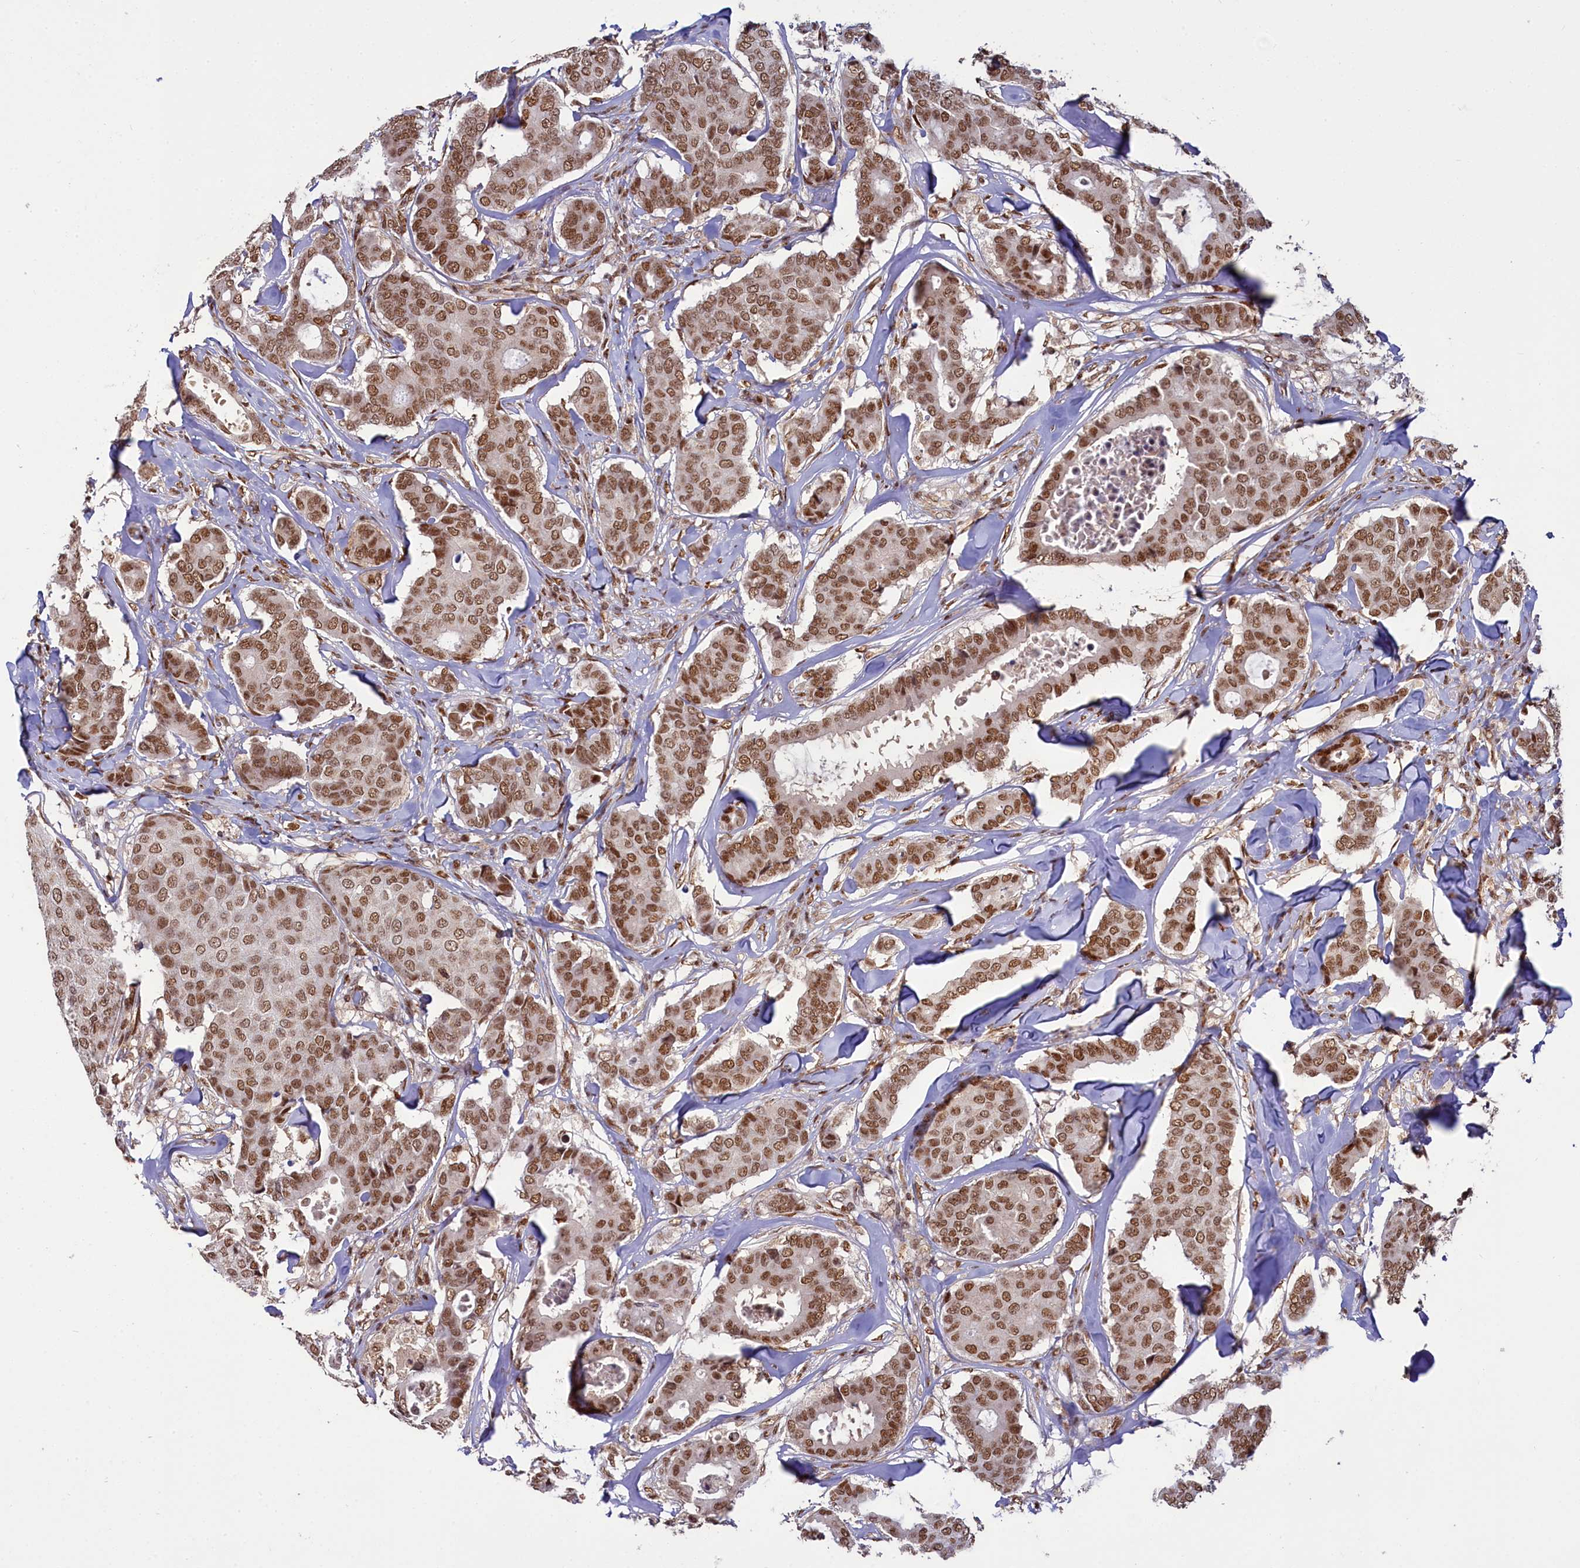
{"staining": {"intensity": "moderate", "quantity": ">75%", "location": "nuclear"}, "tissue": "breast cancer", "cell_type": "Tumor cells", "image_type": "cancer", "snomed": [{"axis": "morphology", "description": "Duct carcinoma"}, {"axis": "topography", "description": "Breast"}], "caption": "A histopathology image showing moderate nuclear staining in approximately >75% of tumor cells in breast cancer, as visualized by brown immunohistochemical staining.", "gene": "PPHLN1", "patient": {"sex": "female", "age": 75}}